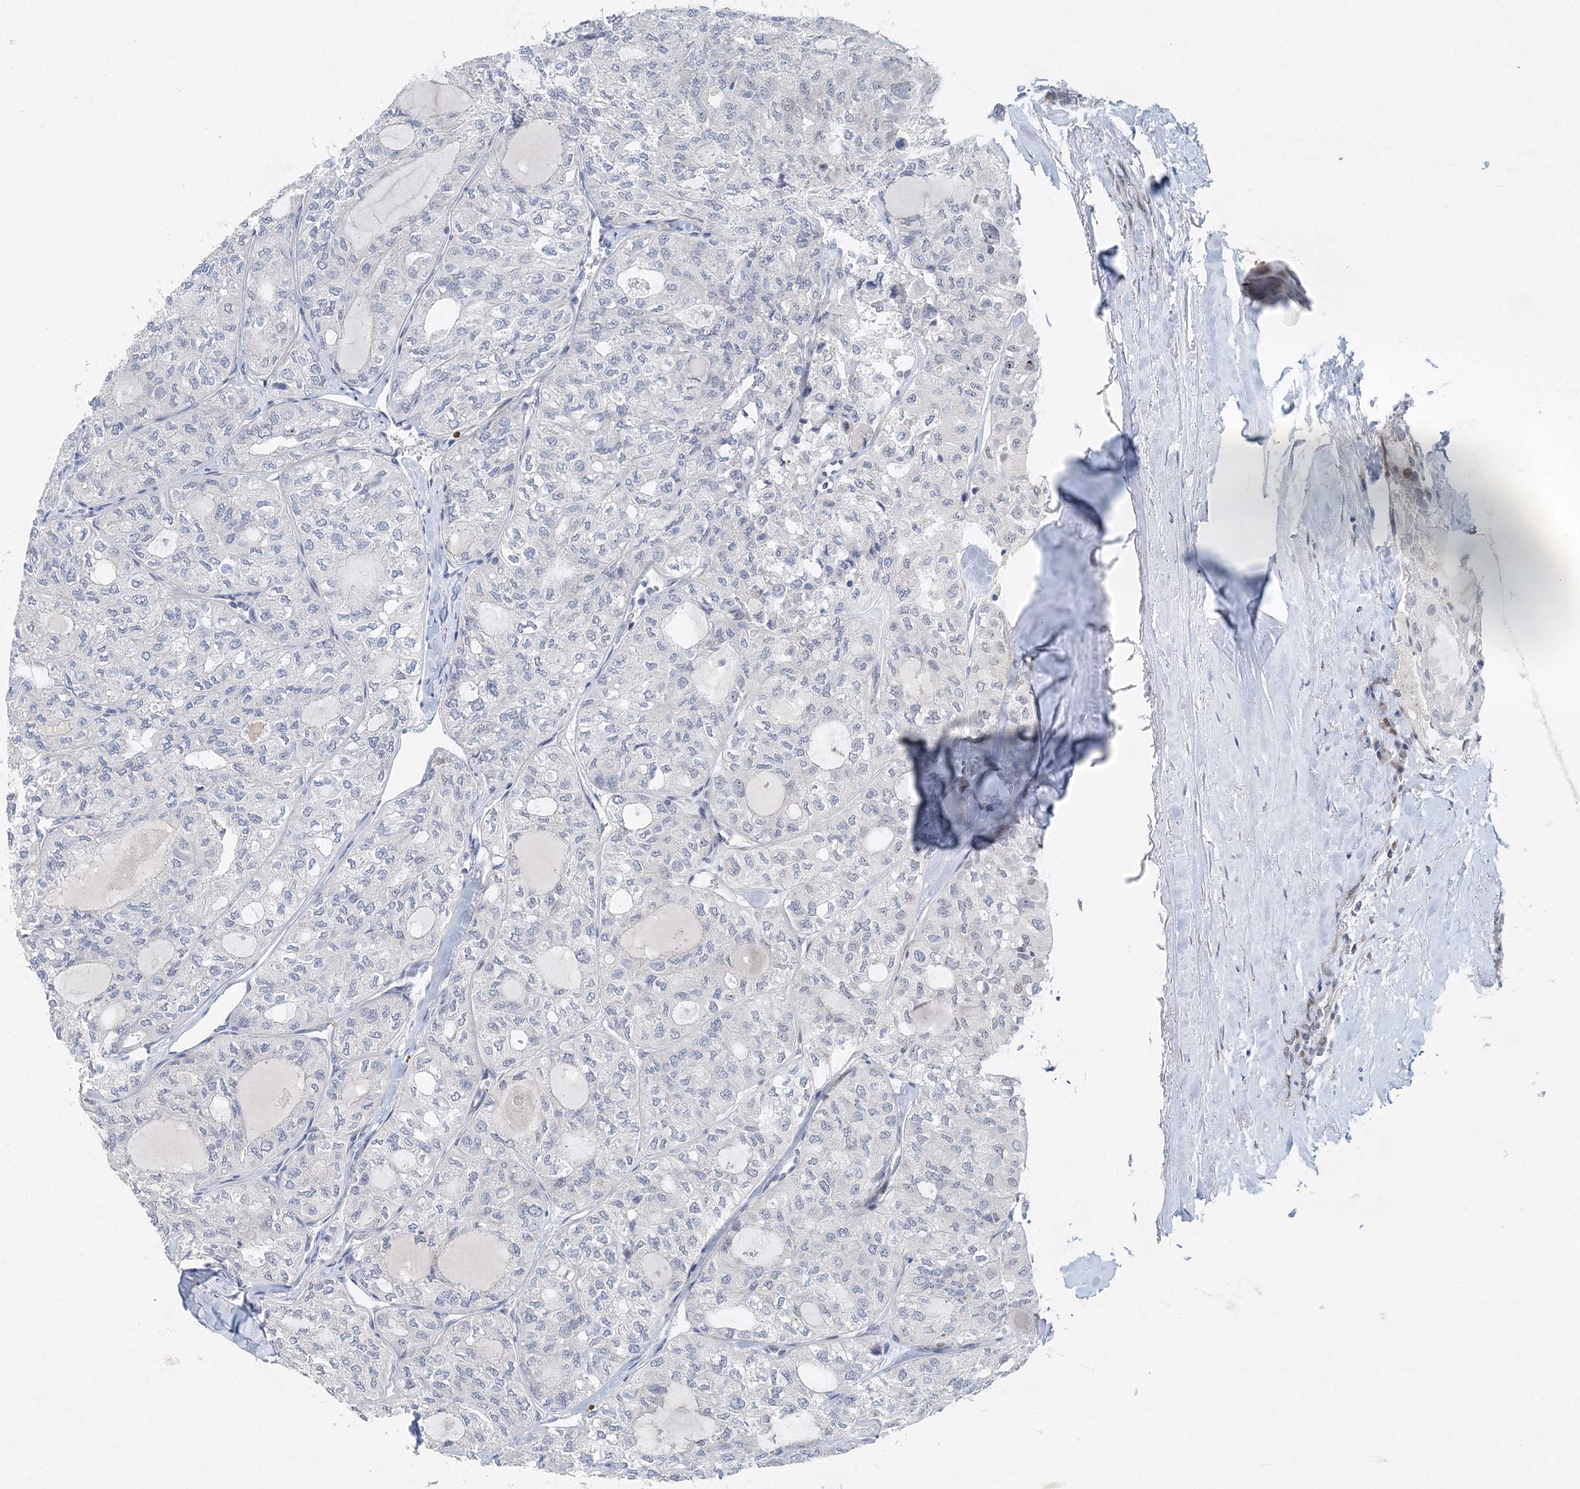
{"staining": {"intensity": "negative", "quantity": "none", "location": "none"}, "tissue": "thyroid cancer", "cell_type": "Tumor cells", "image_type": "cancer", "snomed": [{"axis": "morphology", "description": "Follicular adenoma carcinoma, NOS"}, {"axis": "topography", "description": "Thyroid gland"}], "caption": "This is an IHC photomicrograph of human follicular adenoma carcinoma (thyroid). There is no staining in tumor cells.", "gene": "UIMC1", "patient": {"sex": "male", "age": 75}}